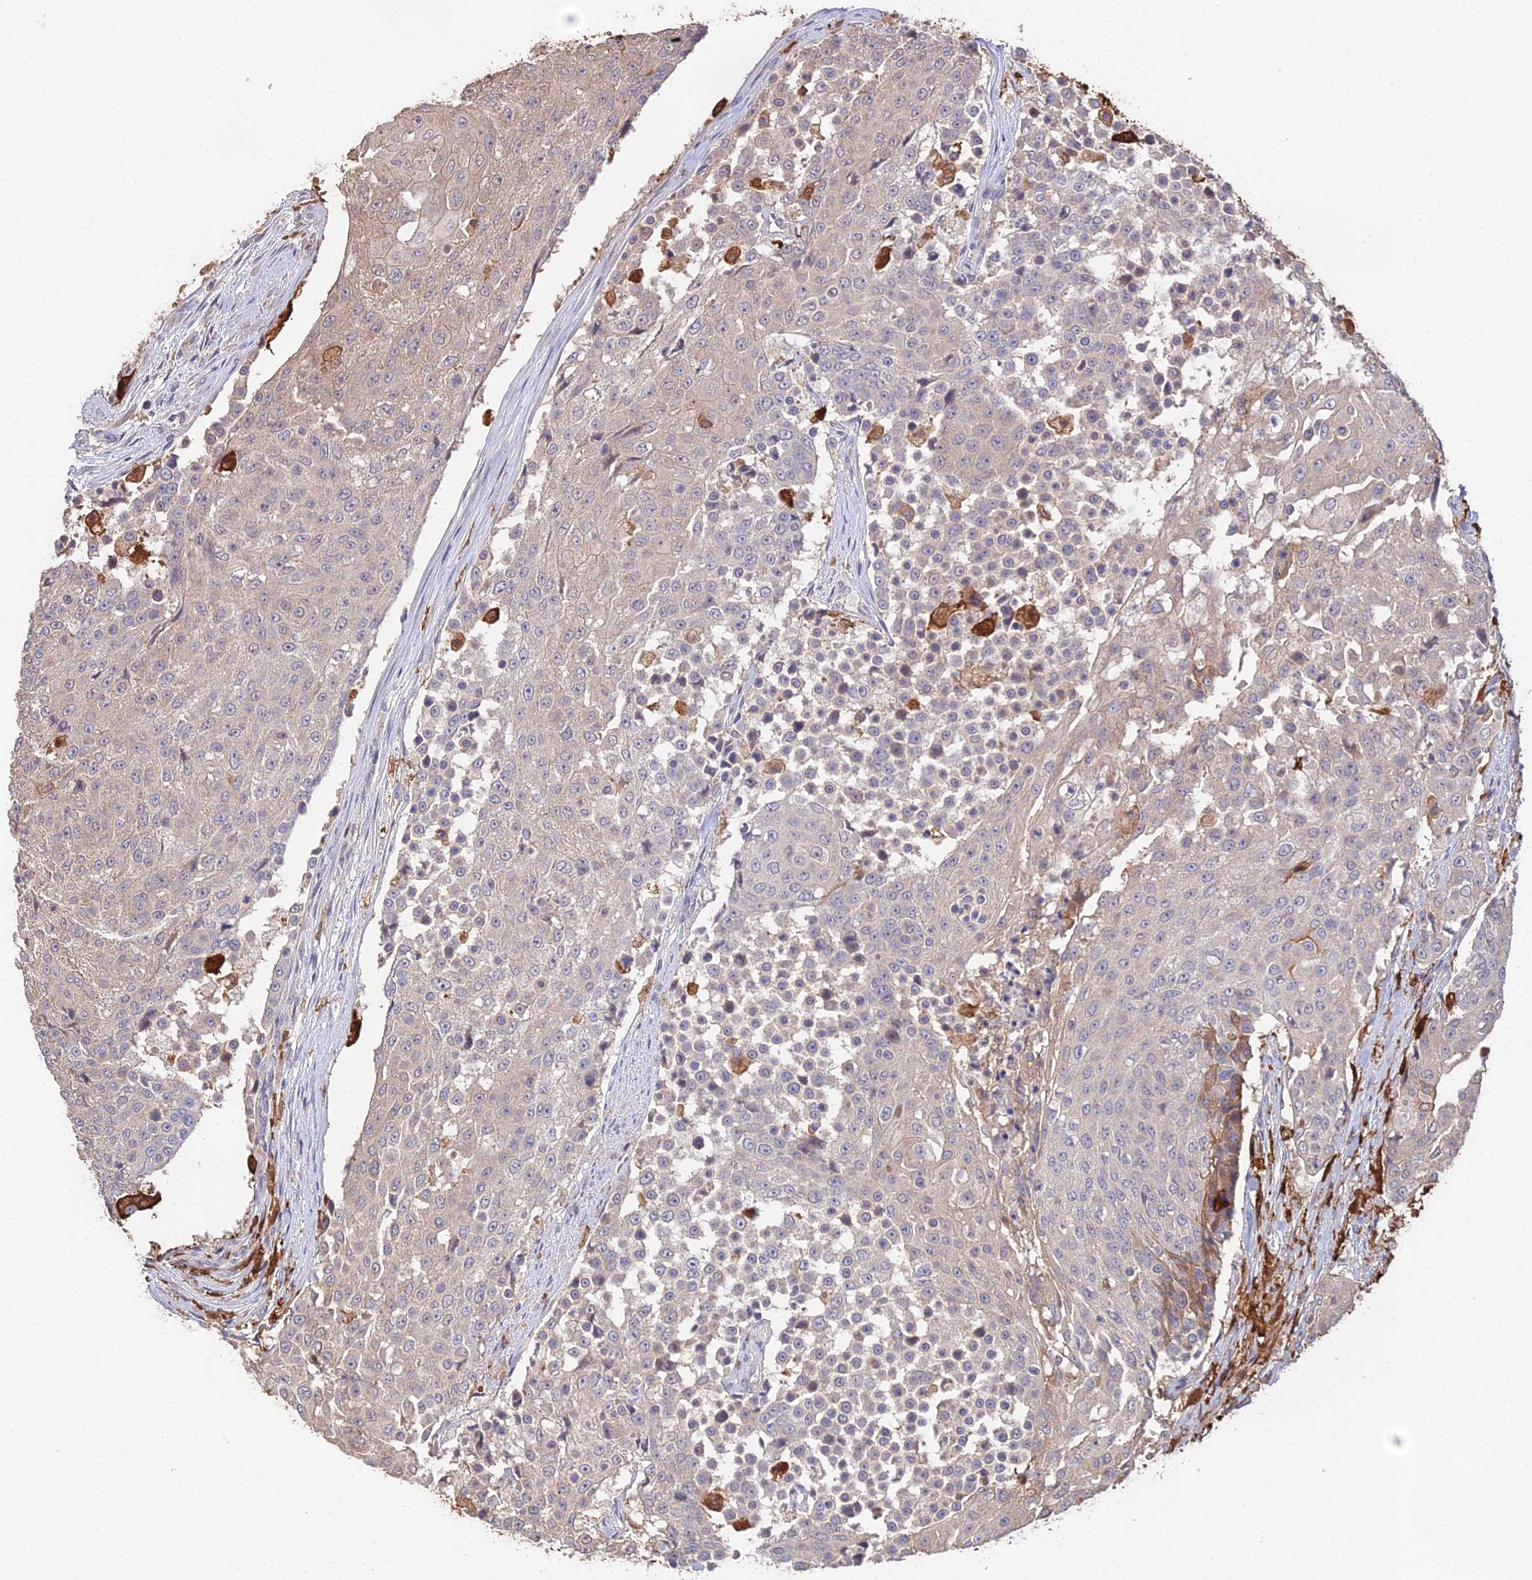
{"staining": {"intensity": "negative", "quantity": "none", "location": "none"}, "tissue": "urothelial cancer", "cell_type": "Tumor cells", "image_type": "cancer", "snomed": [{"axis": "morphology", "description": "Urothelial carcinoma, High grade"}, {"axis": "topography", "description": "Urinary bladder"}], "caption": "This is an immunohistochemistry image of high-grade urothelial carcinoma. There is no positivity in tumor cells.", "gene": "FBP1", "patient": {"sex": "female", "age": 63}}